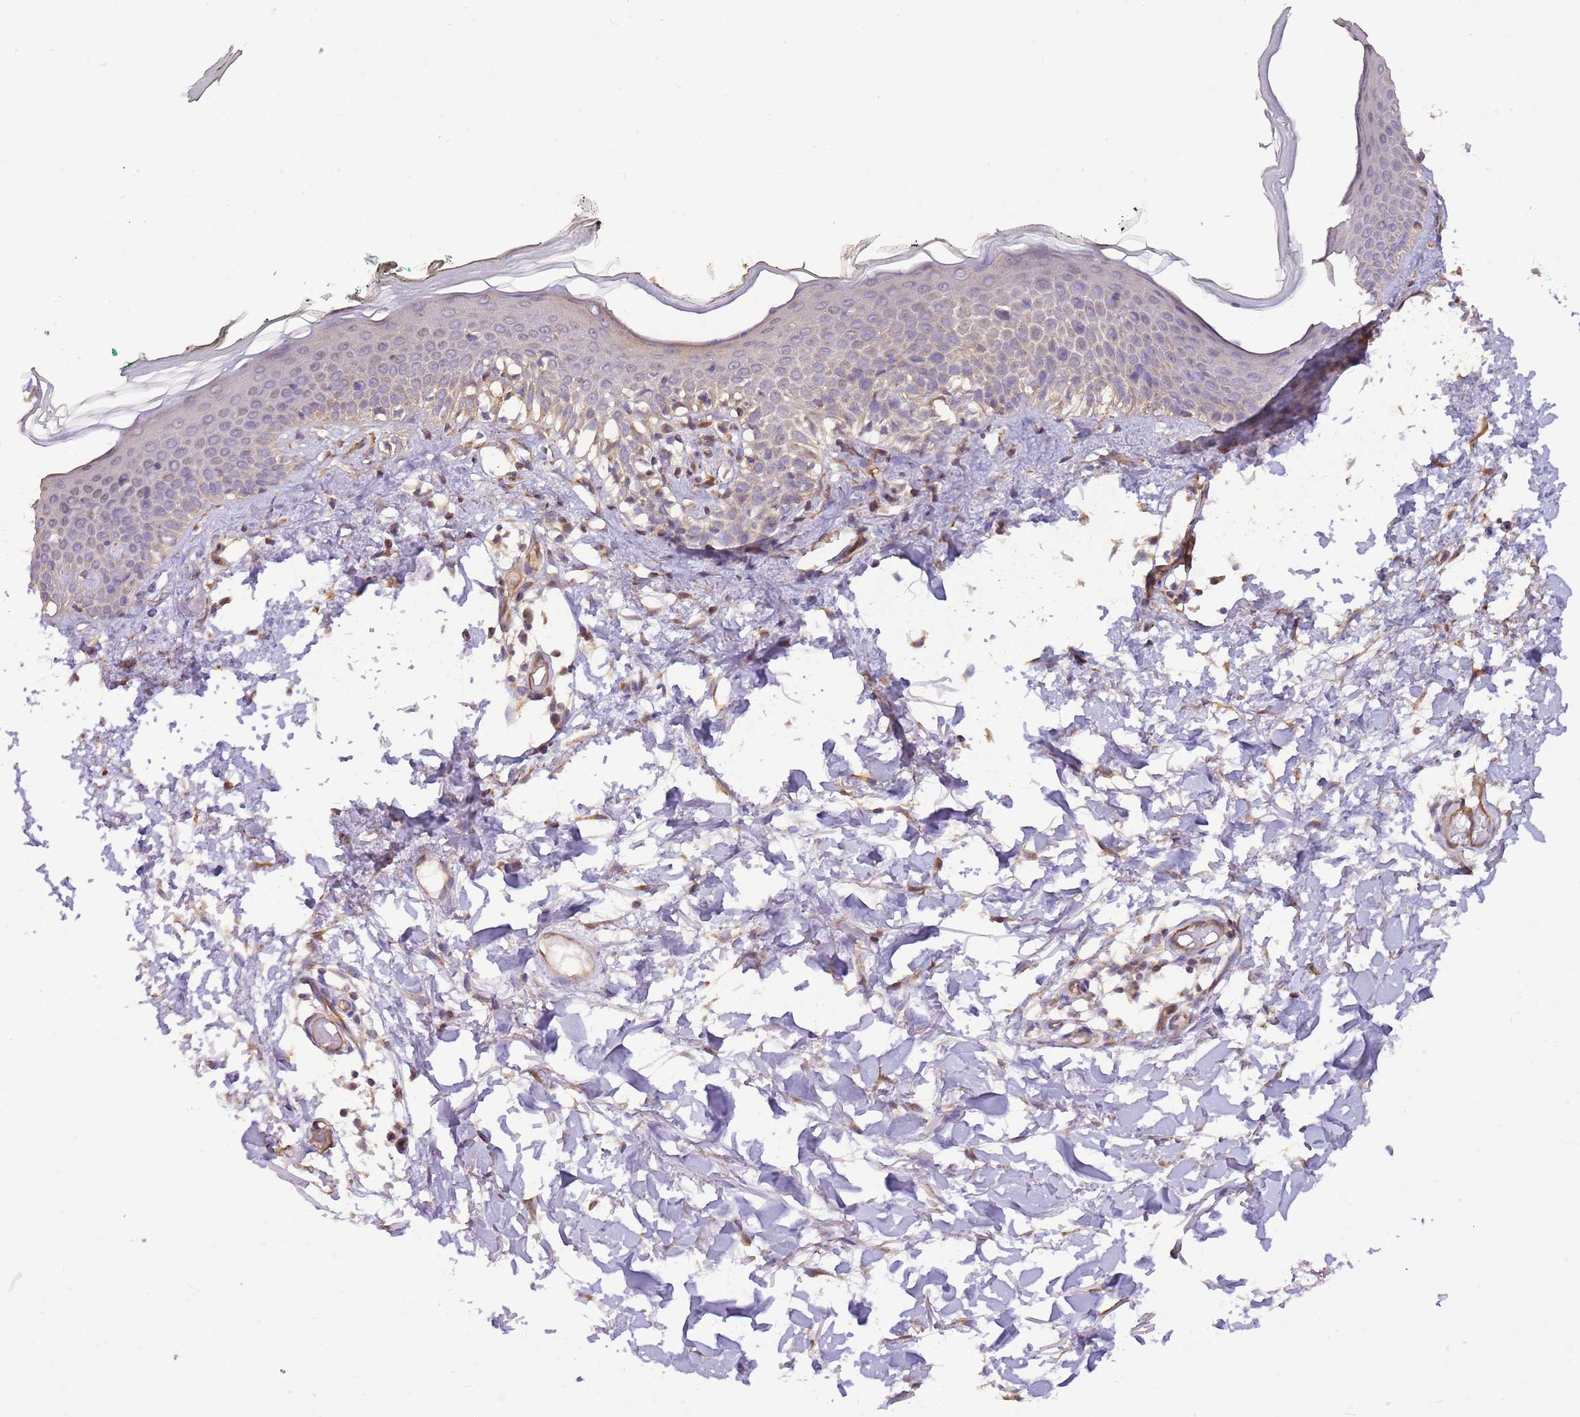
{"staining": {"intensity": "weak", "quantity": ">75%", "location": "cytoplasmic/membranous"}, "tissue": "skin", "cell_type": "Fibroblasts", "image_type": "normal", "snomed": [{"axis": "morphology", "description": "Normal tissue, NOS"}, {"axis": "topography", "description": "Skin"}], "caption": "Skin stained with immunohistochemistry (IHC) displays weak cytoplasmic/membranous positivity in about >75% of fibroblasts.", "gene": "DOCK9", "patient": {"sex": "male", "age": 62}}